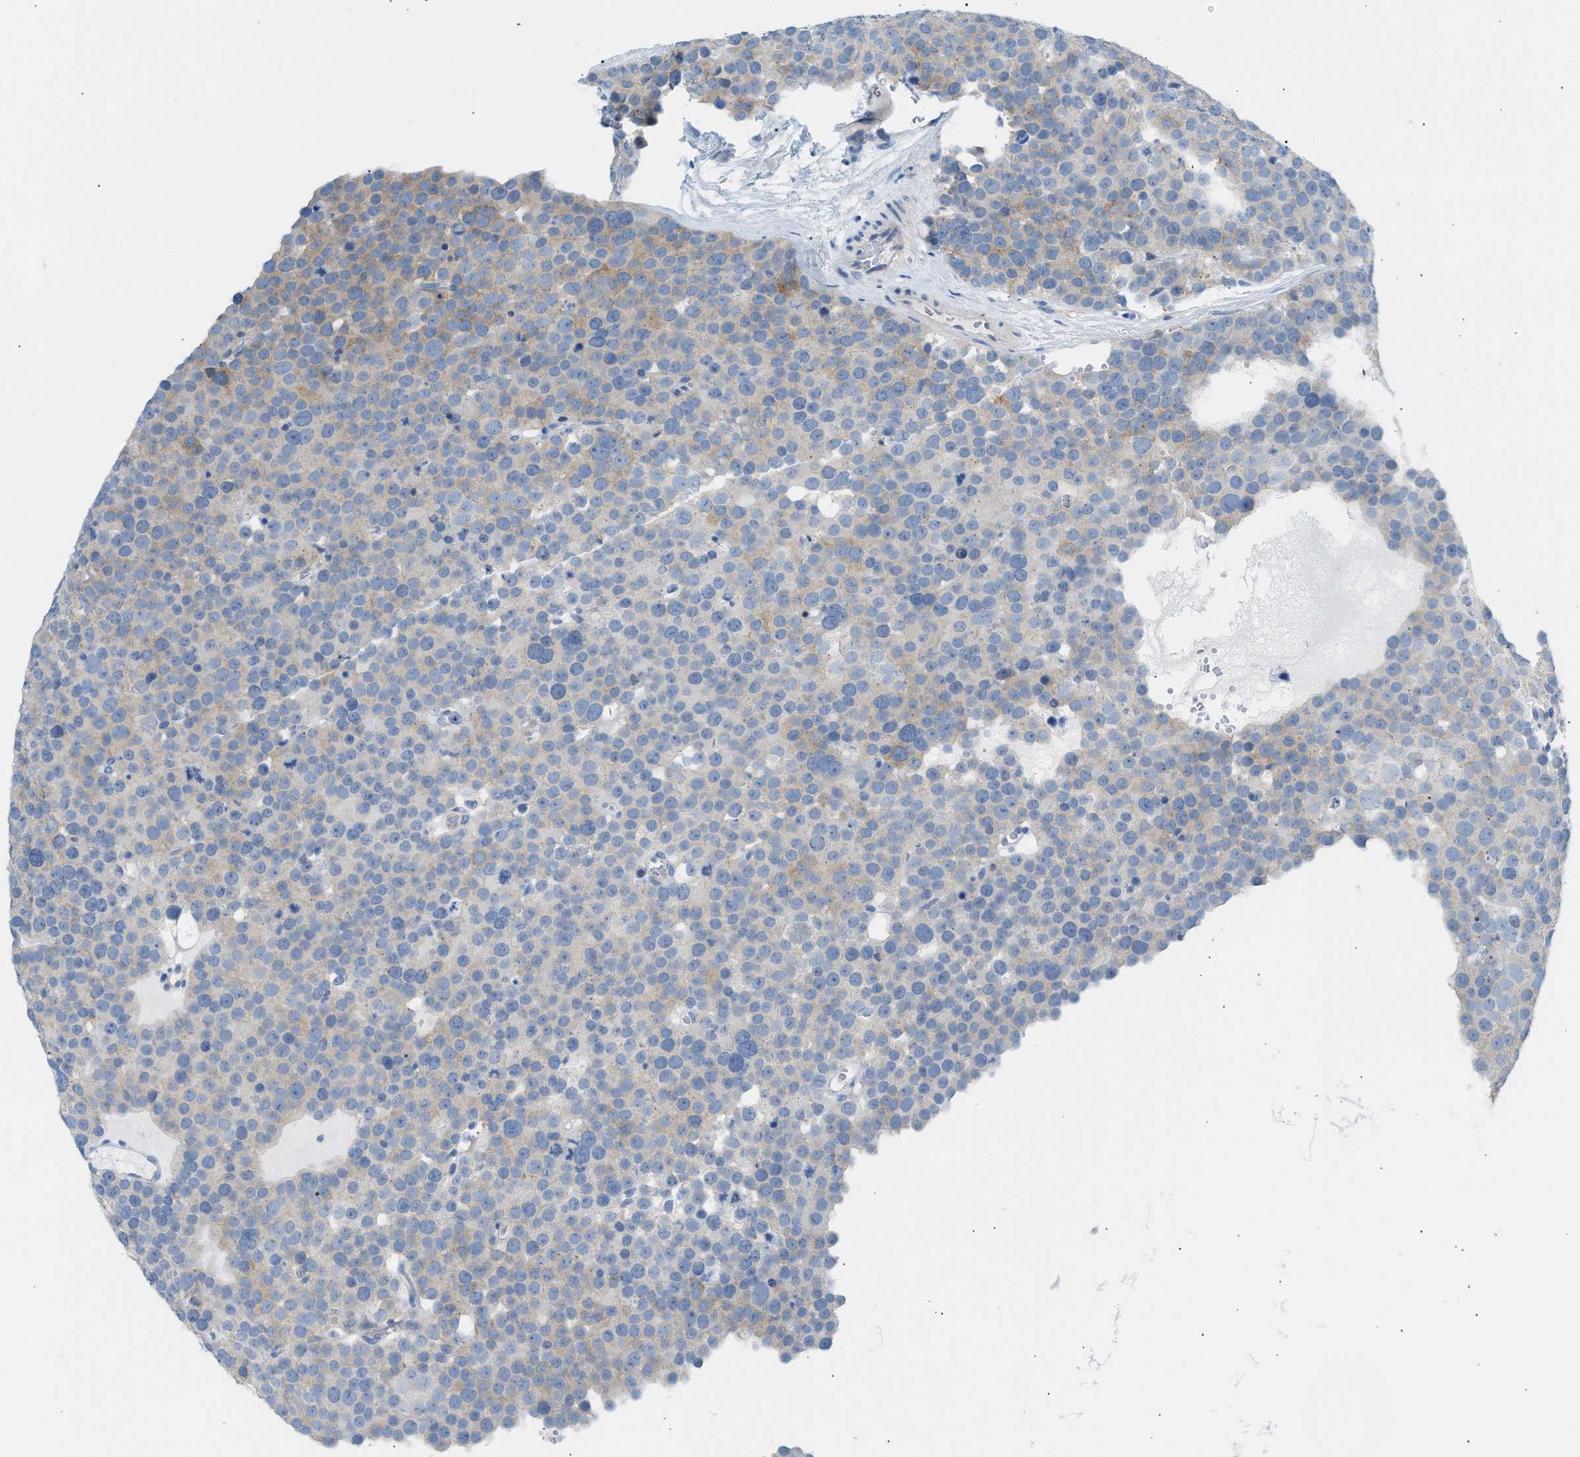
{"staining": {"intensity": "moderate", "quantity": "<25%", "location": "cytoplasmic/membranous"}, "tissue": "testis cancer", "cell_type": "Tumor cells", "image_type": "cancer", "snomed": [{"axis": "morphology", "description": "Seminoma, NOS"}, {"axis": "topography", "description": "Testis"}], "caption": "Human testis cancer stained for a protein (brown) shows moderate cytoplasmic/membranous positive positivity in approximately <25% of tumor cells.", "gene": "ERBB2", "patient": {"sex": "male", "age": 71}}